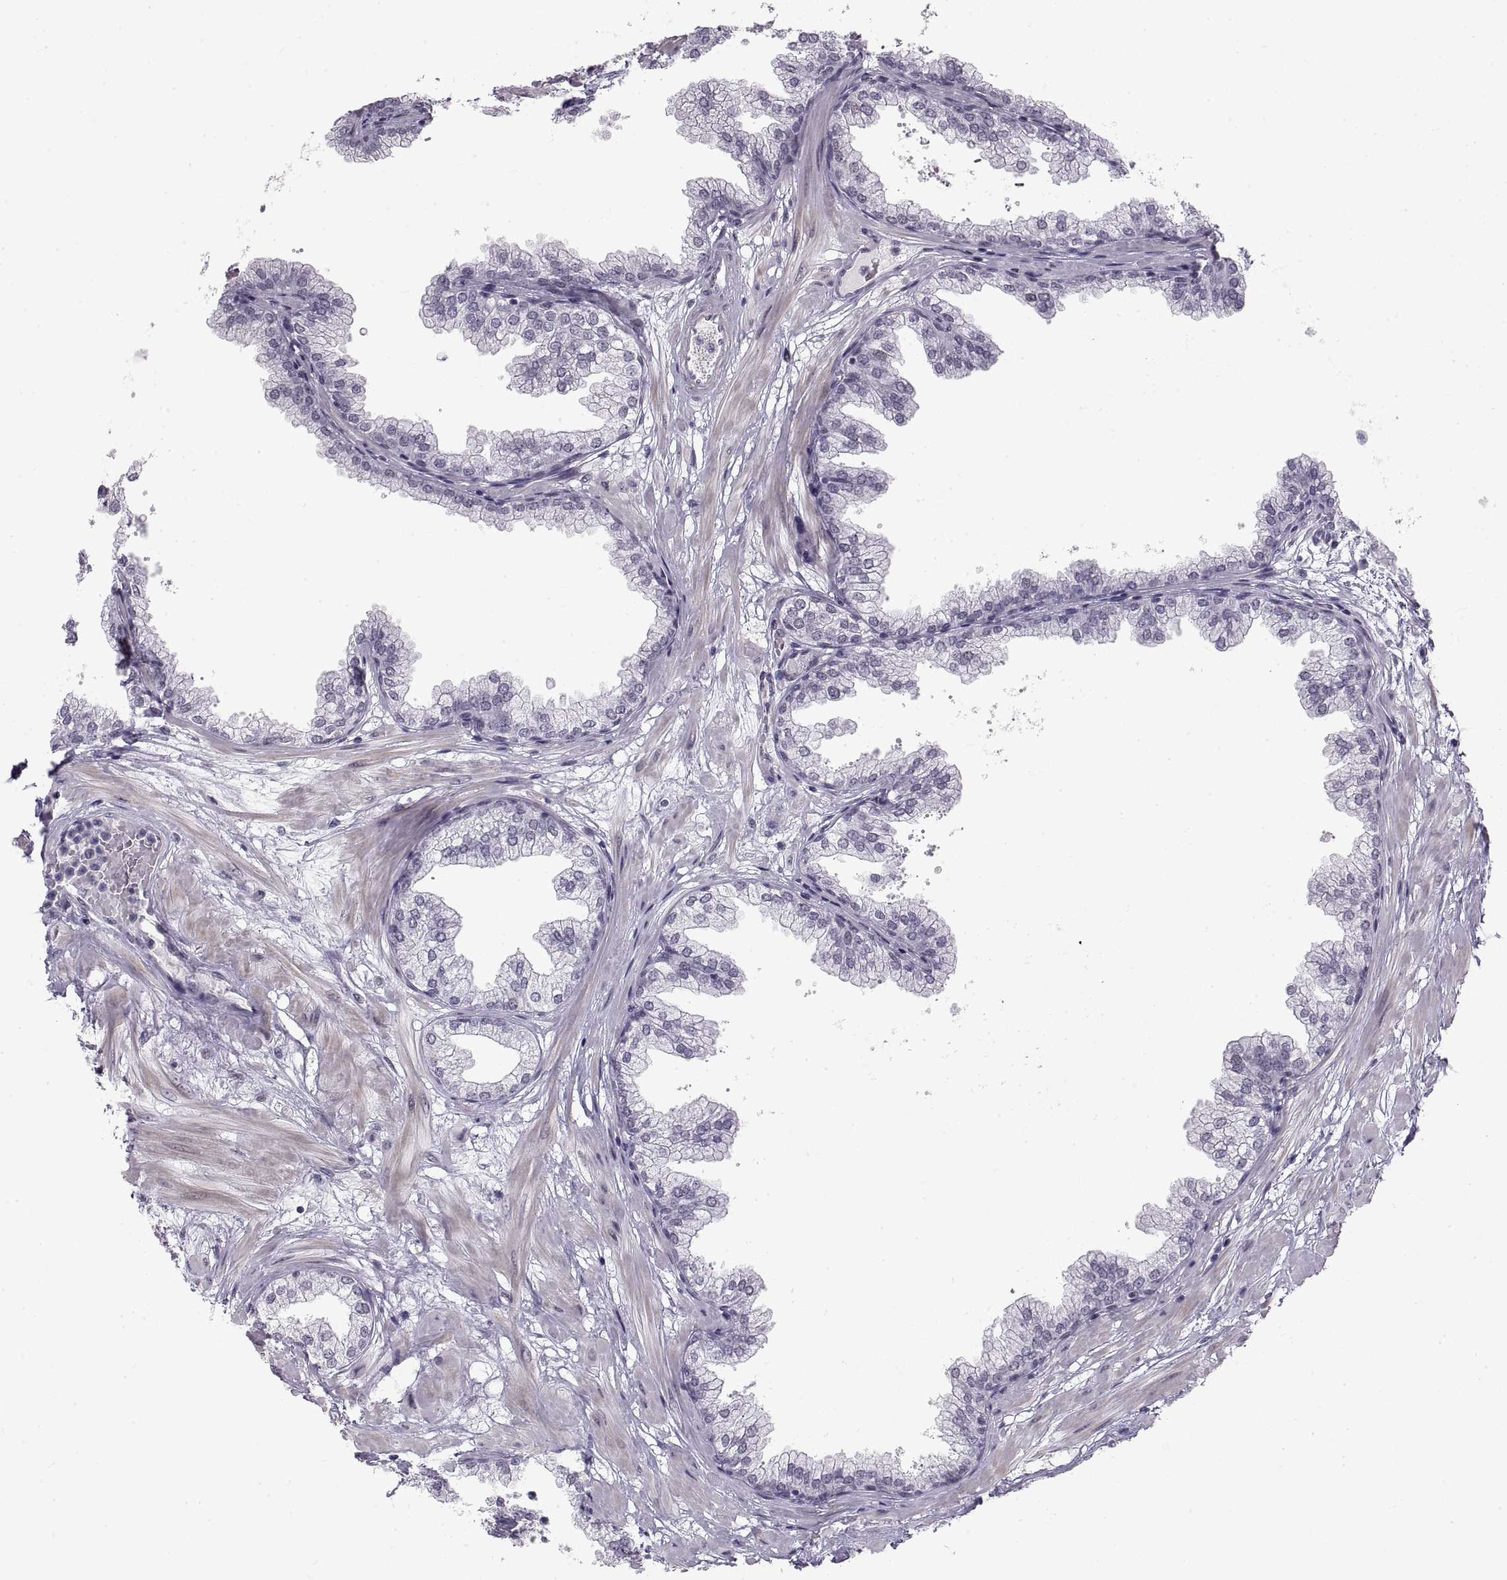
{"staining": {"intensity": "negative", "quantity": "none", "location": "none"}, "tissue": "prostate", "cell_type": "Glandular cells", "image_type": "normal", "snomed": [{"axis": "morphology", "description": "Normal tissue, NOS"}, {"axis": "topography", "description": "Prostate"}], "caption": "This is an immunohistochemistry (IHC) image of unremarkable prostate. There is no positivity in glandular cells.", "gene": "NANOS3", "patient": {"sex": "male", "age": 37}}